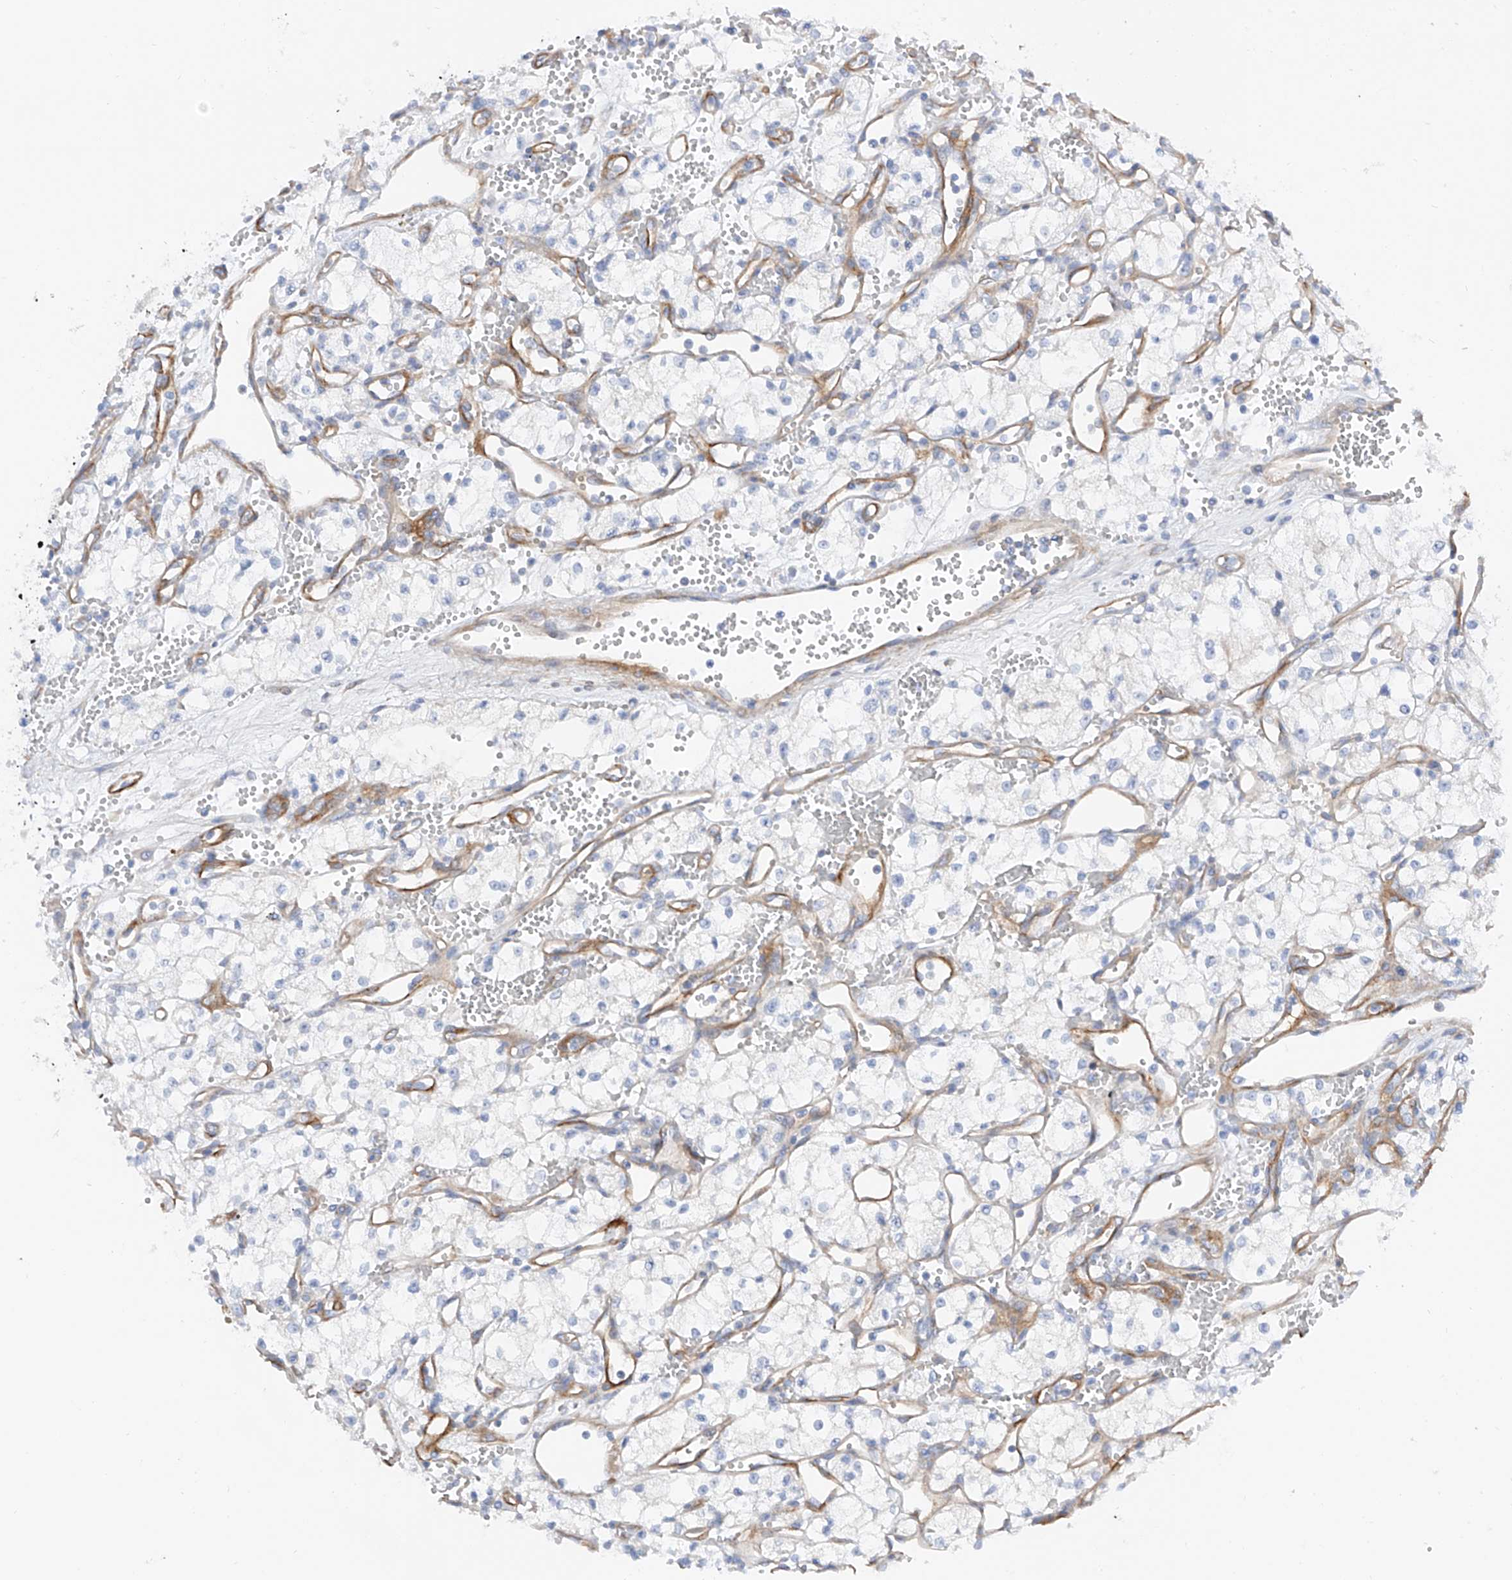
{"staining": {"intensity": "negative", "quantity": "none", "location": "none"}, "tissue": "renal cancer", "cell_type": "Tumor cells", "image_type": "cancer", "snomed": [{"axis": "morphology", "description": "Adenocarcinoma, NOS"}, {"axis": "topography", "description": "Kidney"}], "caption": "The photomicrograph reveals no staining of tumor cells in renal cancer (adenocarcinoma).", "gene": "LCA5", "patient": {"sex": "male", "age": 59}}